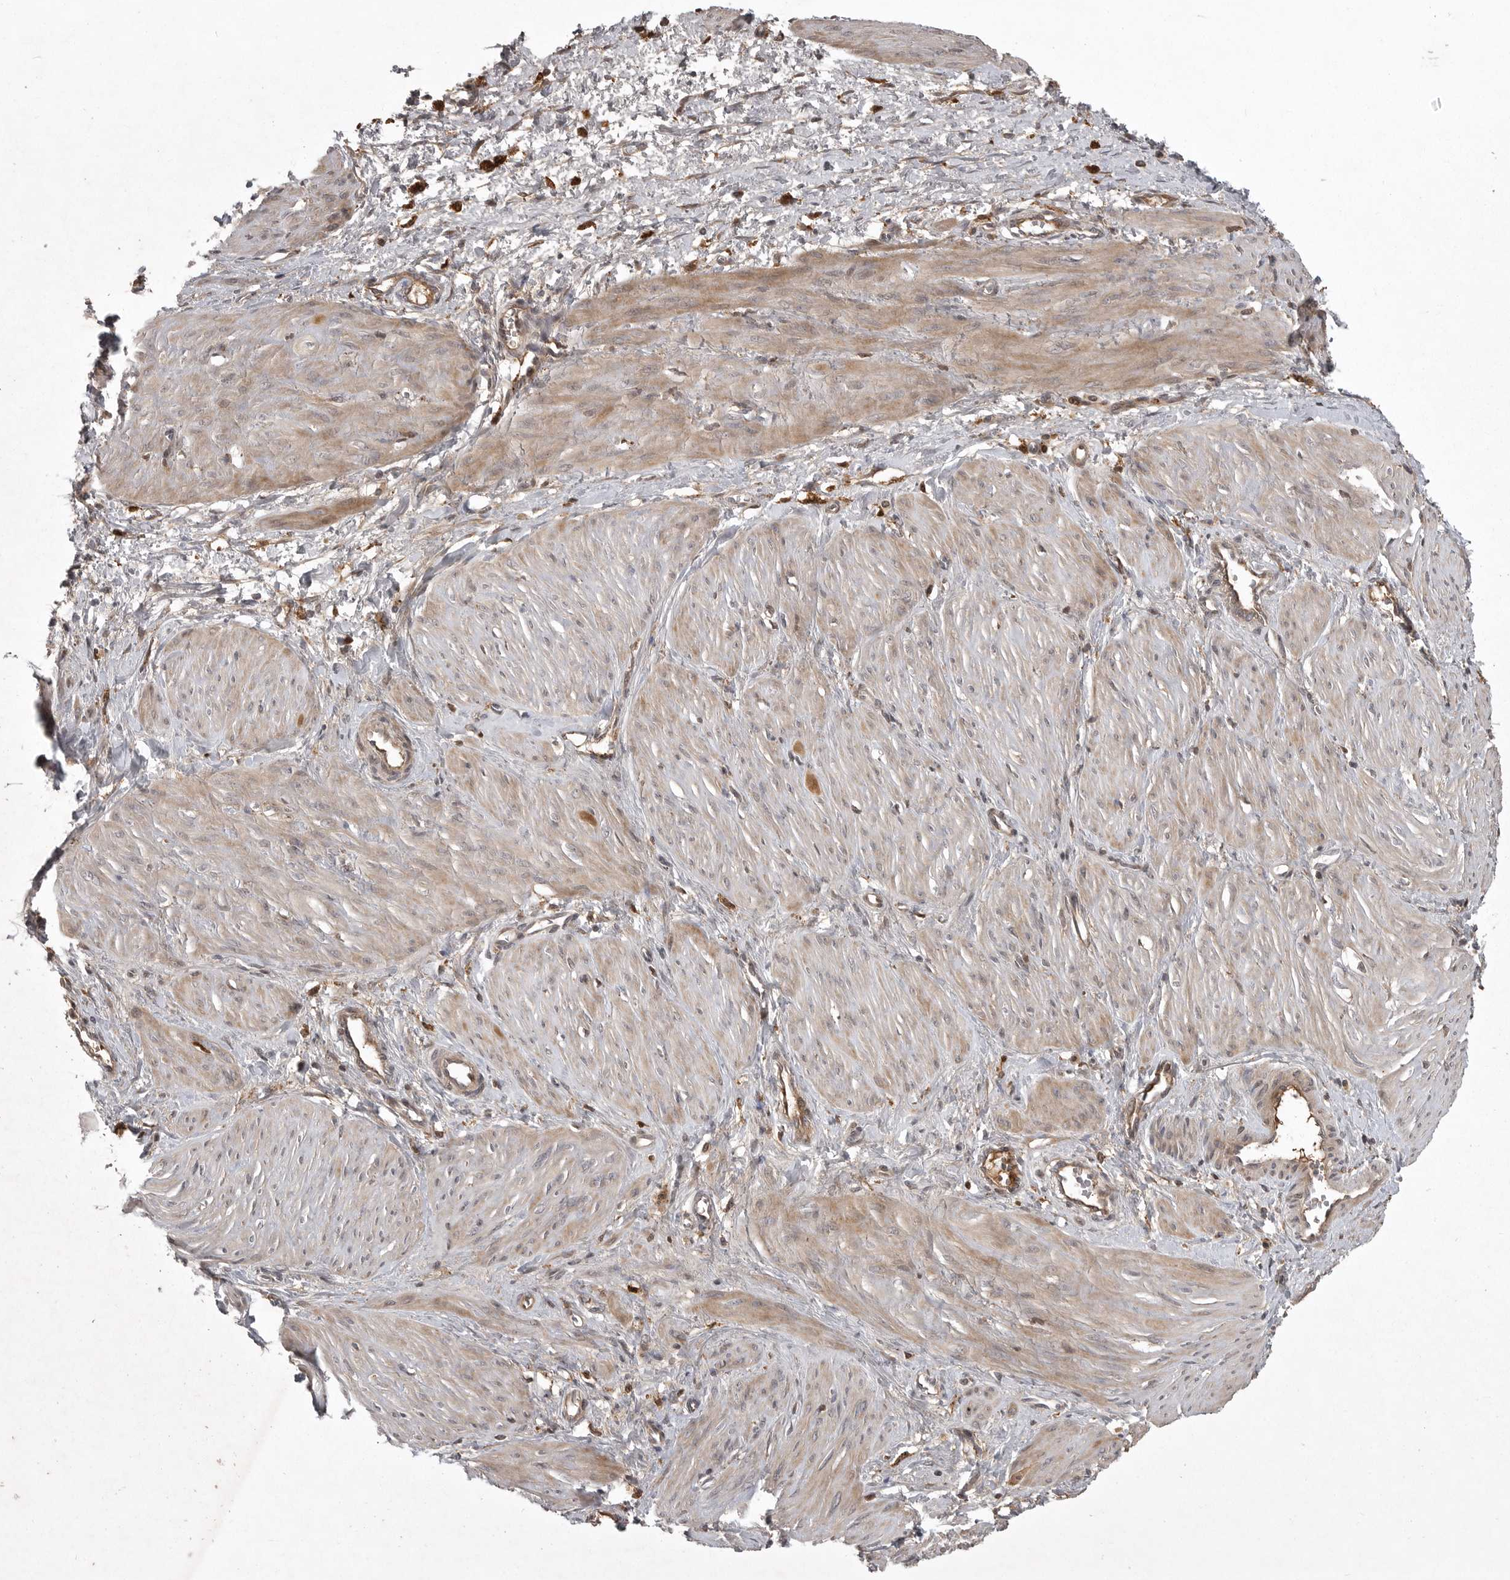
{"staining": {"intensity": "moderate", "quantity": "25%-75%", "location": "cytoplasmic/membranous"}, "tissue": "smooth muscle", "cell_type": "Smooth muscle cells", "image_type": "normal", "snomed": [{"axis": "morphology", "description": "Normal tissue, NOS"}, {"axis": "topography", "description": "Endometrium"}], "caption": "The image shows immunohistochemical staining of benign smooth muscle. There is moderate cytoplasmic/membranous expression is seen in approximately 25%-75% of smooth muscle cells. (IHC, brightfield microscopy, high magnification).", "gene": "GPR31", "patient": {"sex": "female", "age": 33}}